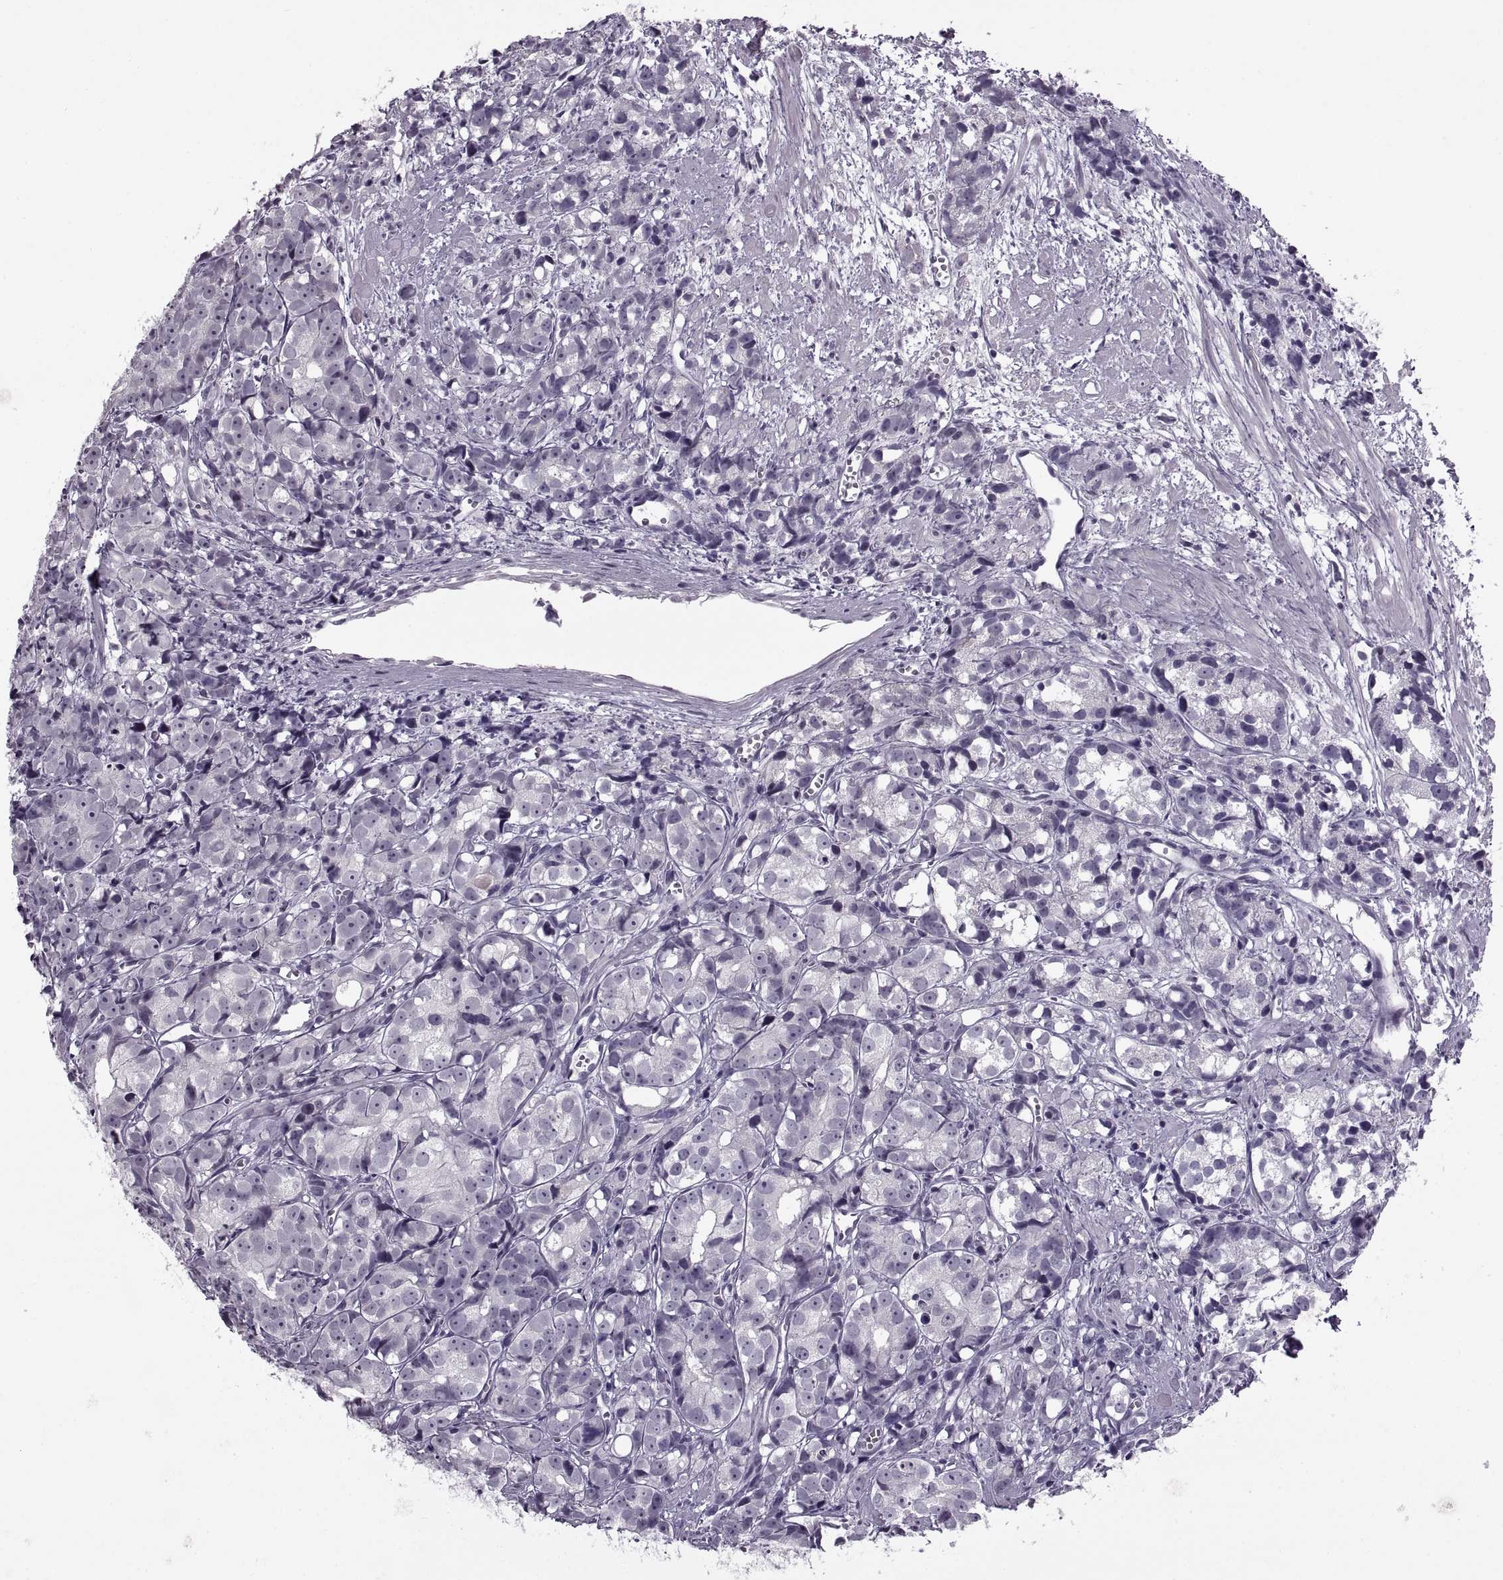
{"staining": {"intensity": "negative", "quantity": "none", "location": "none"}, "tissue": "prostate cancer", "cell_type": "Tumor cells", "image_type": "cancer", "snomed": [{"axis": "morphology", "description": "Adenocarcinoma, High grade"}, {"axis": "topography", "description": "Prostate"}], "caption": "This photomicrograph is of adenocarcinoma (high-grade) (prostate) stained with IHC to label a protein in brown with the nuclei are counter-stained blue. There is no positivity in tumor cells.", "gene": "OTP", "patient": {"sex": "male", "age": 77}}